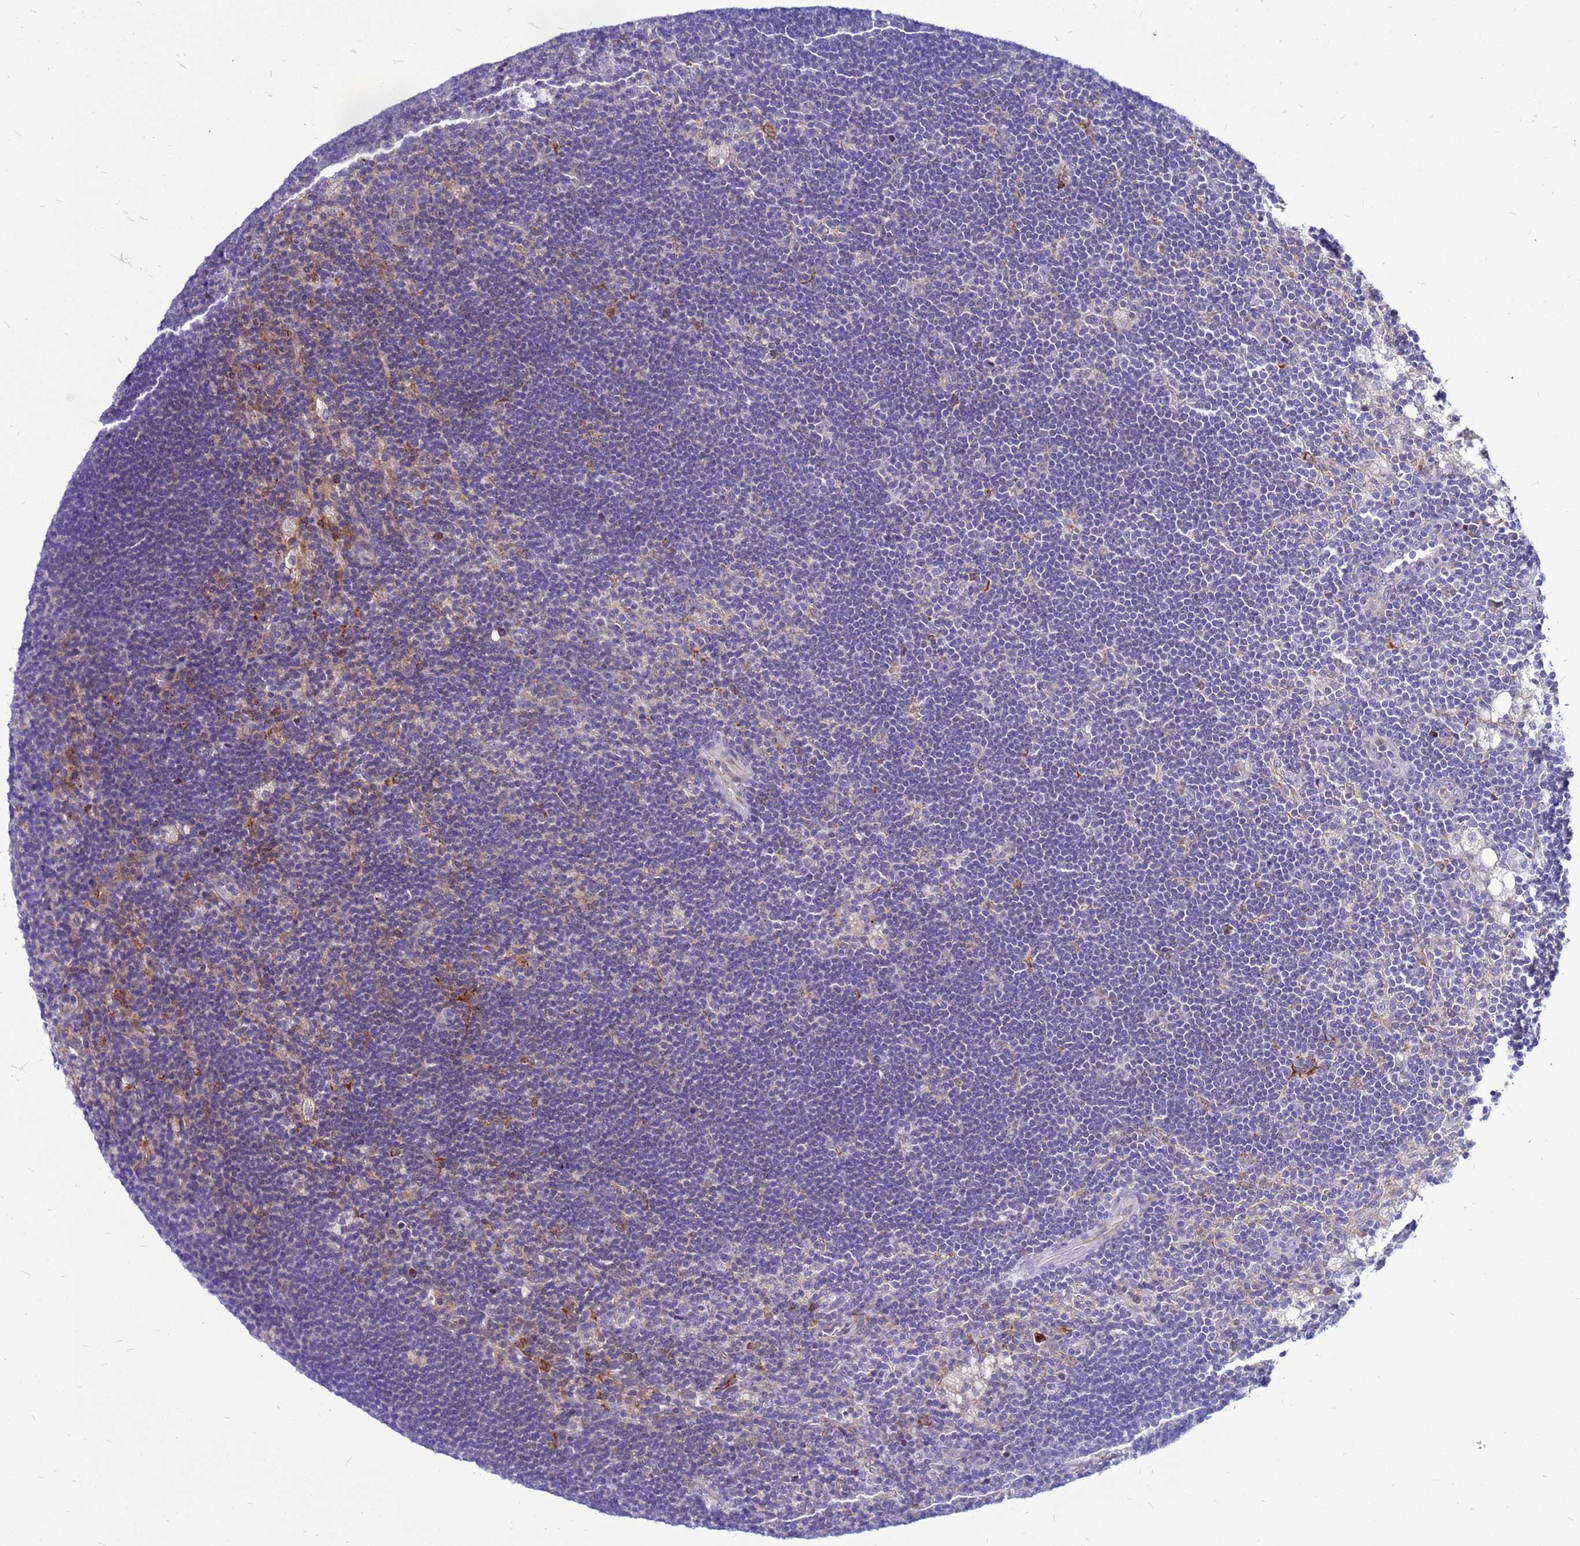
{"staining": {"intensity": "negative", "quantity": "none", "location": "none"}, "tissue": "lymph node", "cell_type": "Germinal center cells", "image_type": "normal", "snomed": [{"axis": "morphology", "description": "Normal tissue, NOS"}, {"axis": "topography", "description": "Lymph node"}], "caption": "DAB immunohistochemical staining of benign lymph node reveals no significant staining in germinal center cells.", "gene": "FHIP1A", "patient": {"sex": "male", "age": 24}}